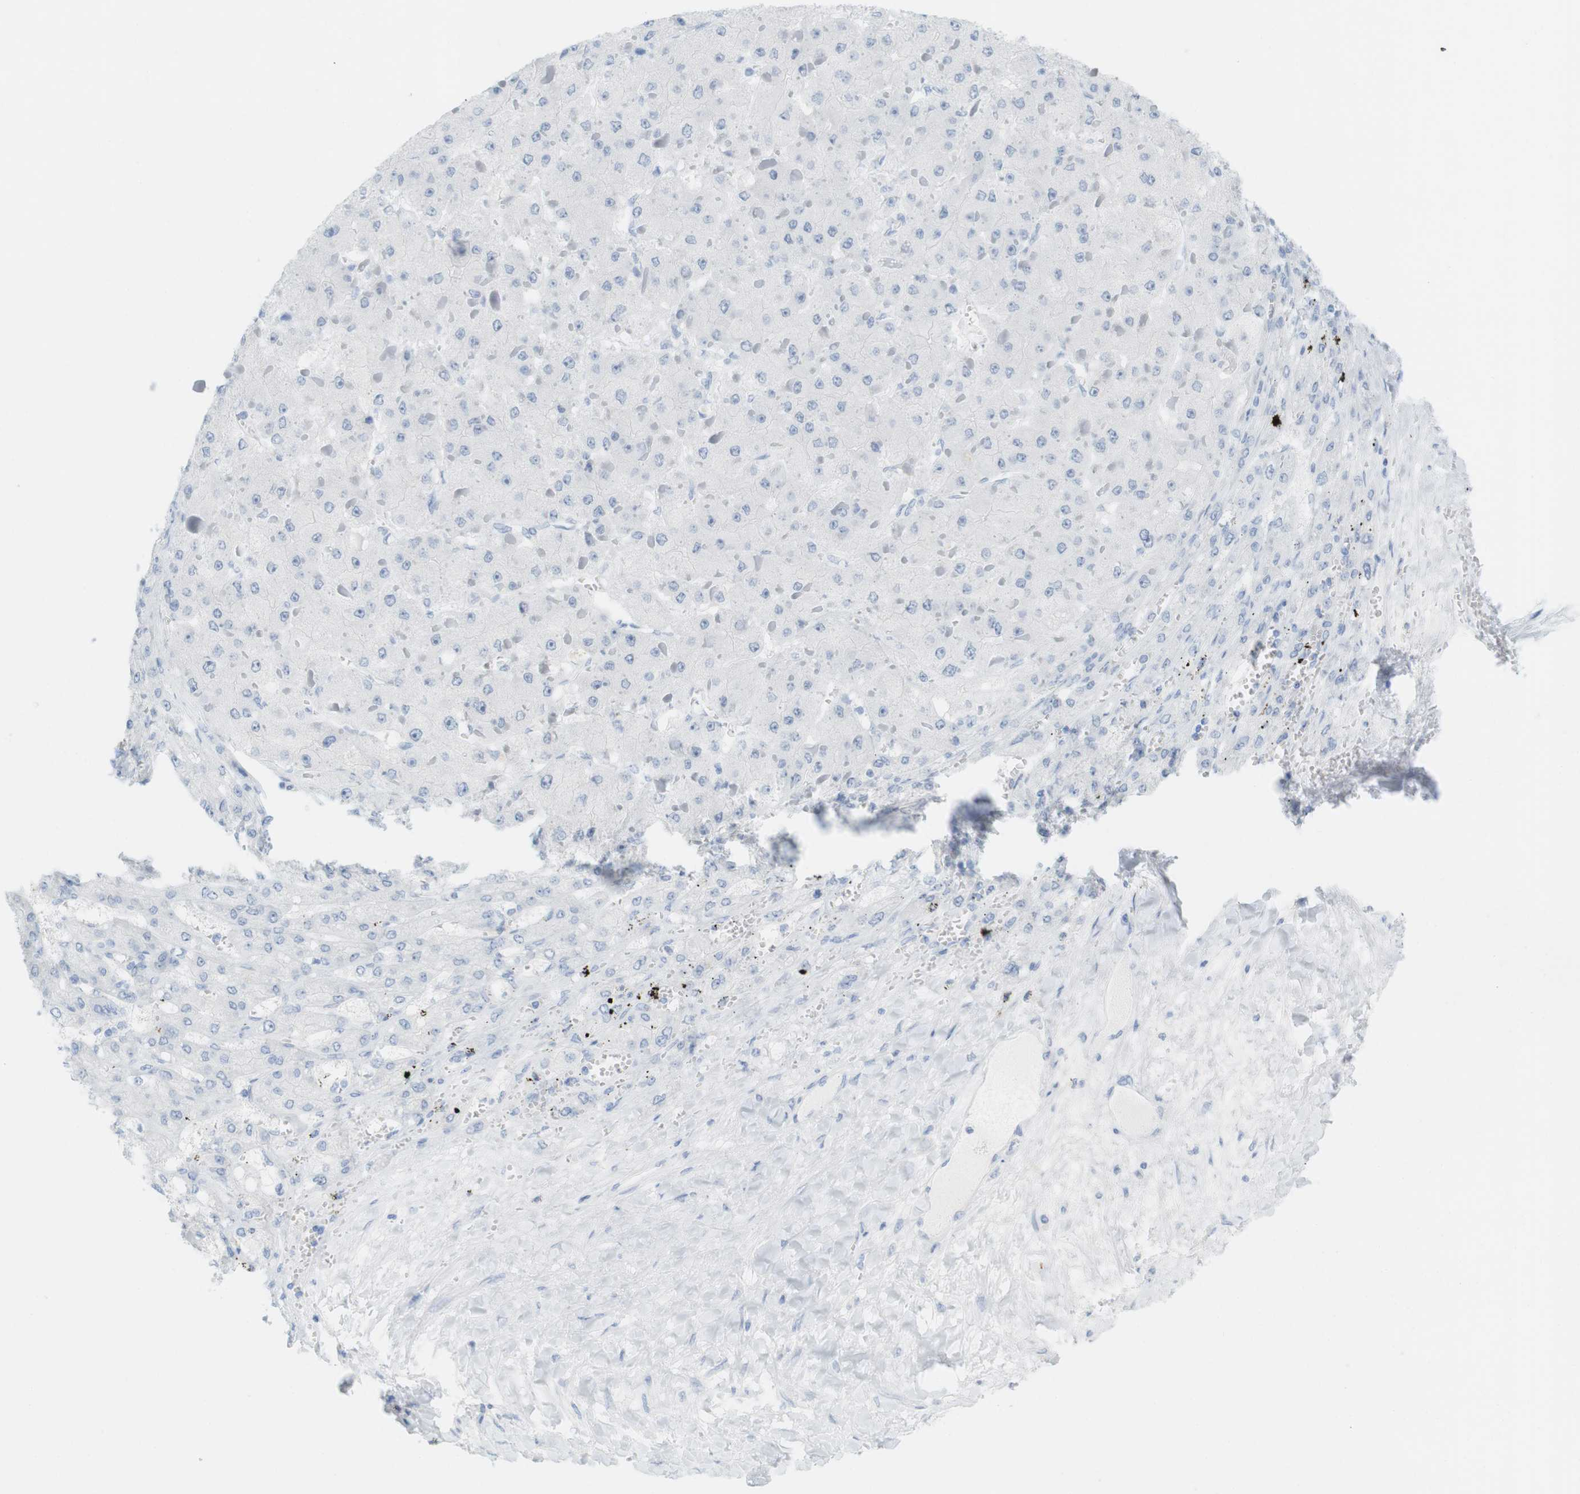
{"staining": {"intensity": "negative", "quantity": "none", "location": "none"}, "tissue": "liver cancer", "cell_type": "Tumor cells", "image_type": "cancer", "snomed": [{"axis": "morphology", "description": "Carcinoma, Hepatocellular, NOS"}, {"axis": "topography", "description": "Liver"}], "caption": "IHC photomicrograph of neoplastic tissue: human liver cancer (hepatocellular carcinoma) stained with DAB displays no significant protein positivity in tumor cells.", "gene": "TNNT2", "patient": {"sex": "female", "age": 73}}